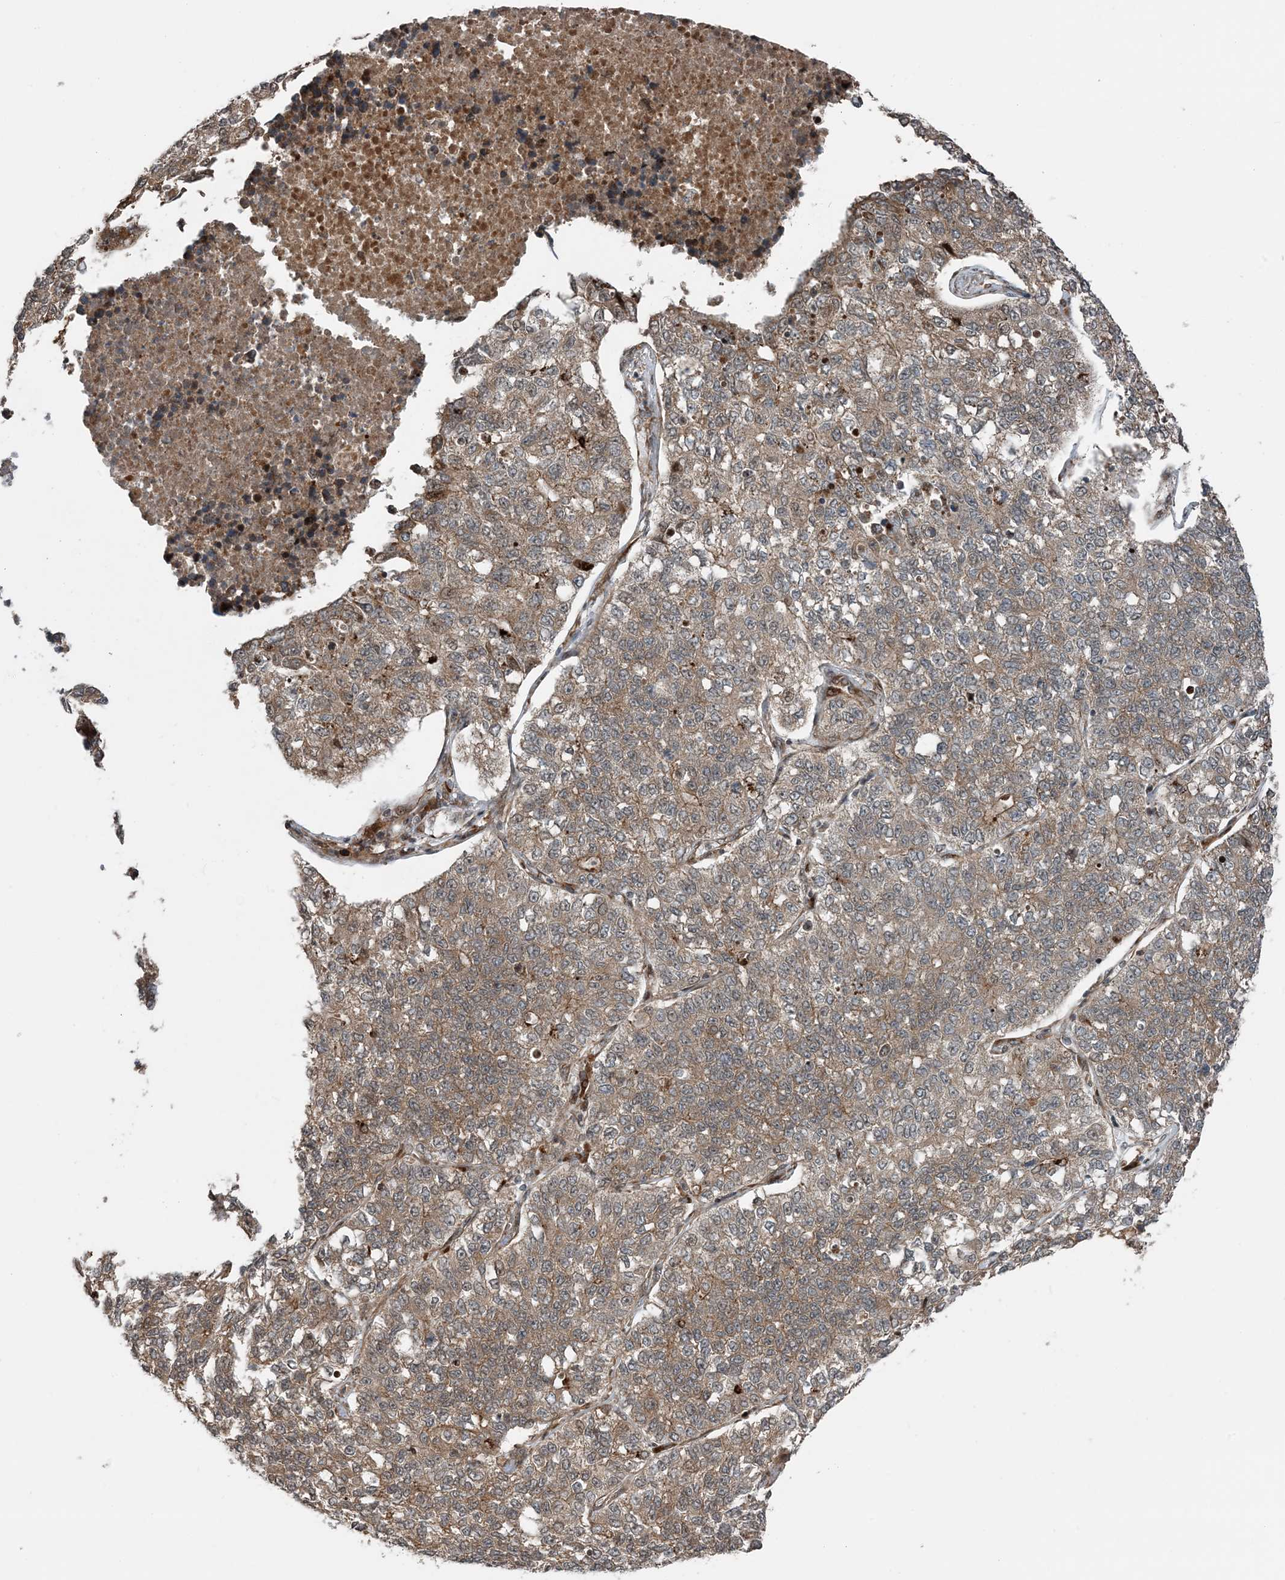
{"staining": {"intensity": "weak", "quantity": ">75%", "location": "cytoplasmic/membranous"}, "tissue": "lung cancer", "cell_type": "Tumor cells", "image_type": "cancer", "snomed": [{"axis": "morphology", "description": "Adenocarcinoma, NOS"}, {"axis": "topography", "description": "Lung"}], "caption": "An immunohistochemistry (IHC) histopathology image of neoplastic tissue is shown. Protein staining in brown shows weak cytoplasmic/membranous positivity in adenocarcinoma (lung) within tumor cells.", "gene": "EDEM2", "patient": {"sex": "male", "age": 49}}